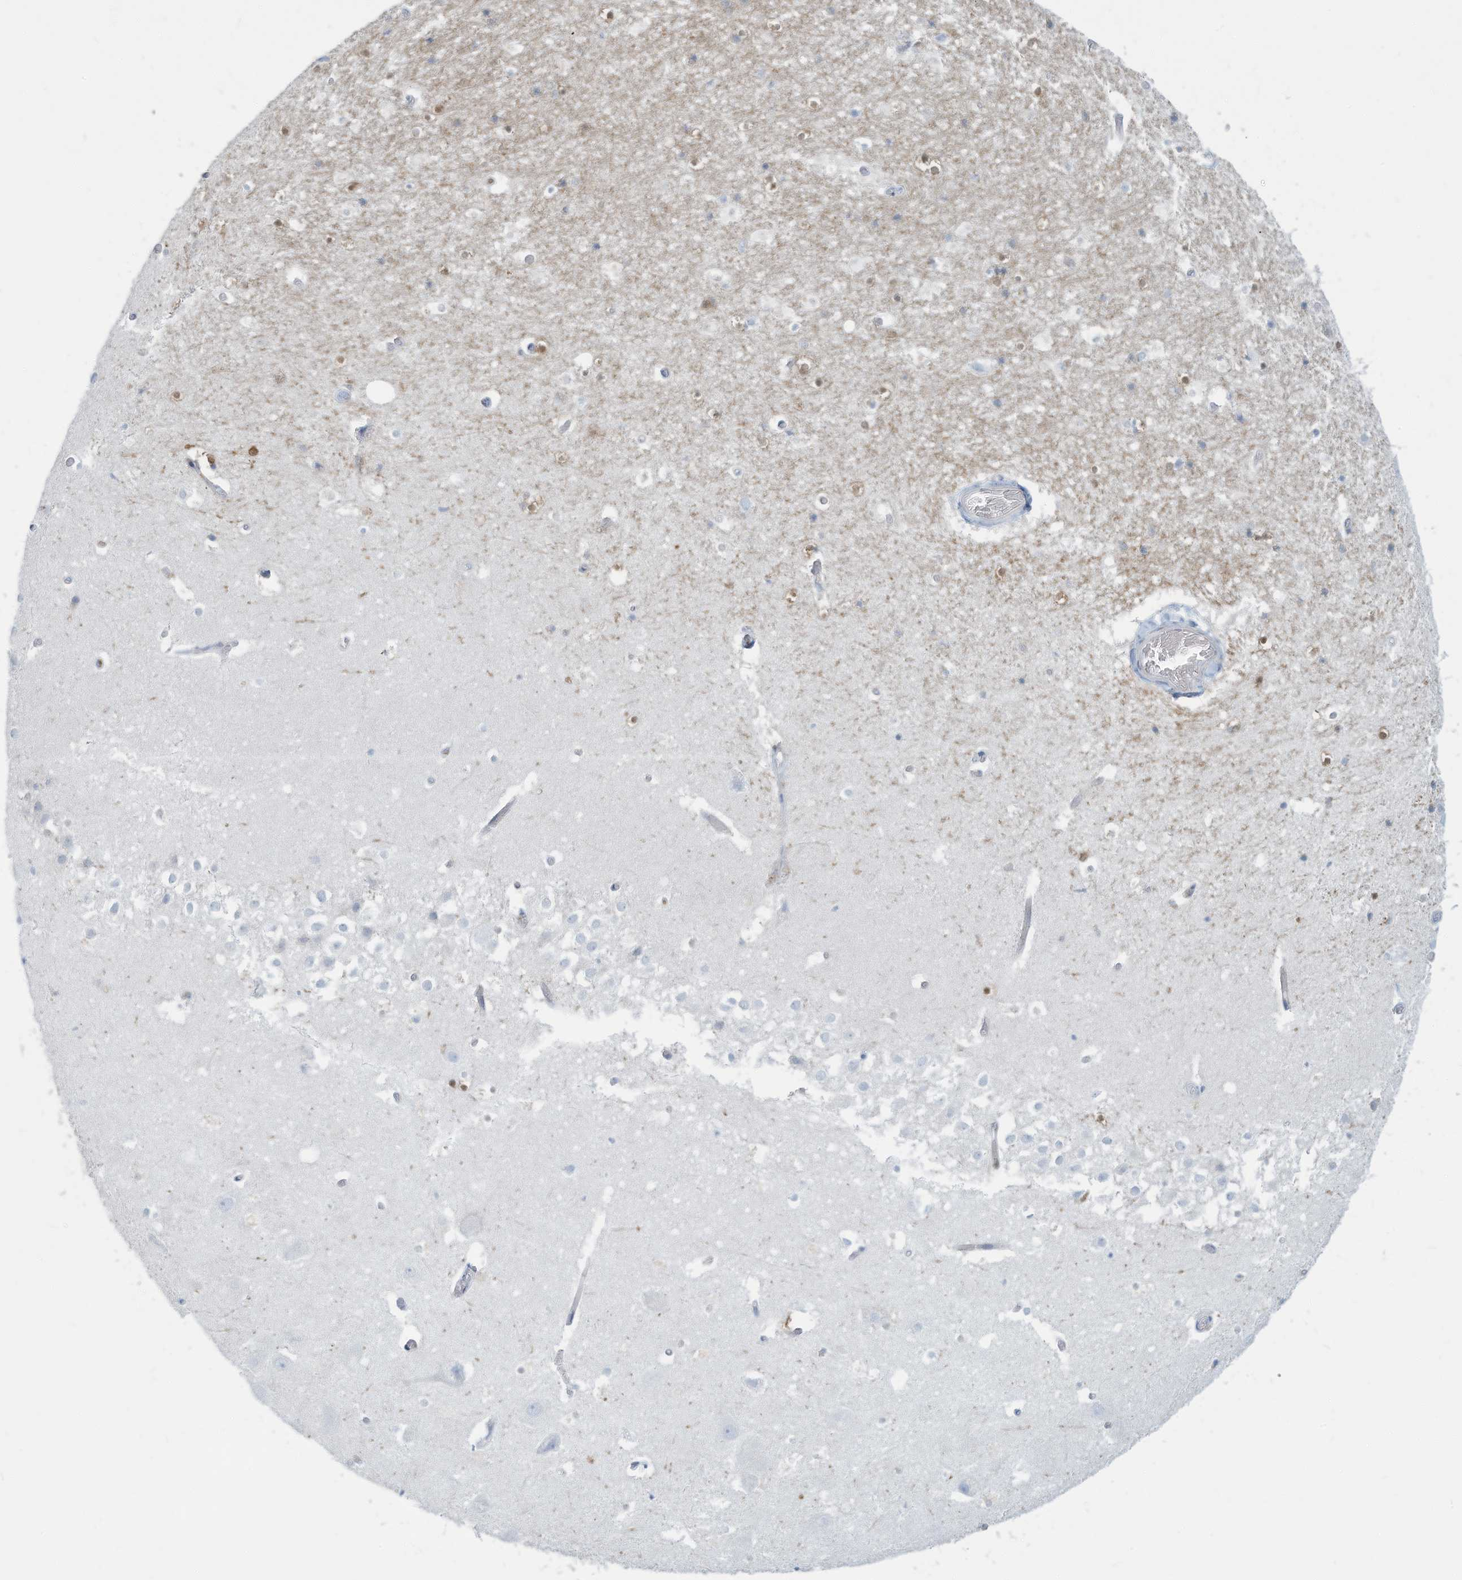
{"staining": {"intensity": "negative", "quantity": "none", "location": "none"}, "tissue": "hippocampus", "cell_type": "Glial cells", "image_type": "normal", "snomed": [{"axis": "morphology", "description": "Normal tissue, NOS"}, {"axis": "topography", "description": "Hippocampus"}], "caption": "Hippocampus stained for a protein using immunohistochemistry shows no positivity glial cells.", "gene": "ERI2", "patient": {"sex": "female", "age": 52}}